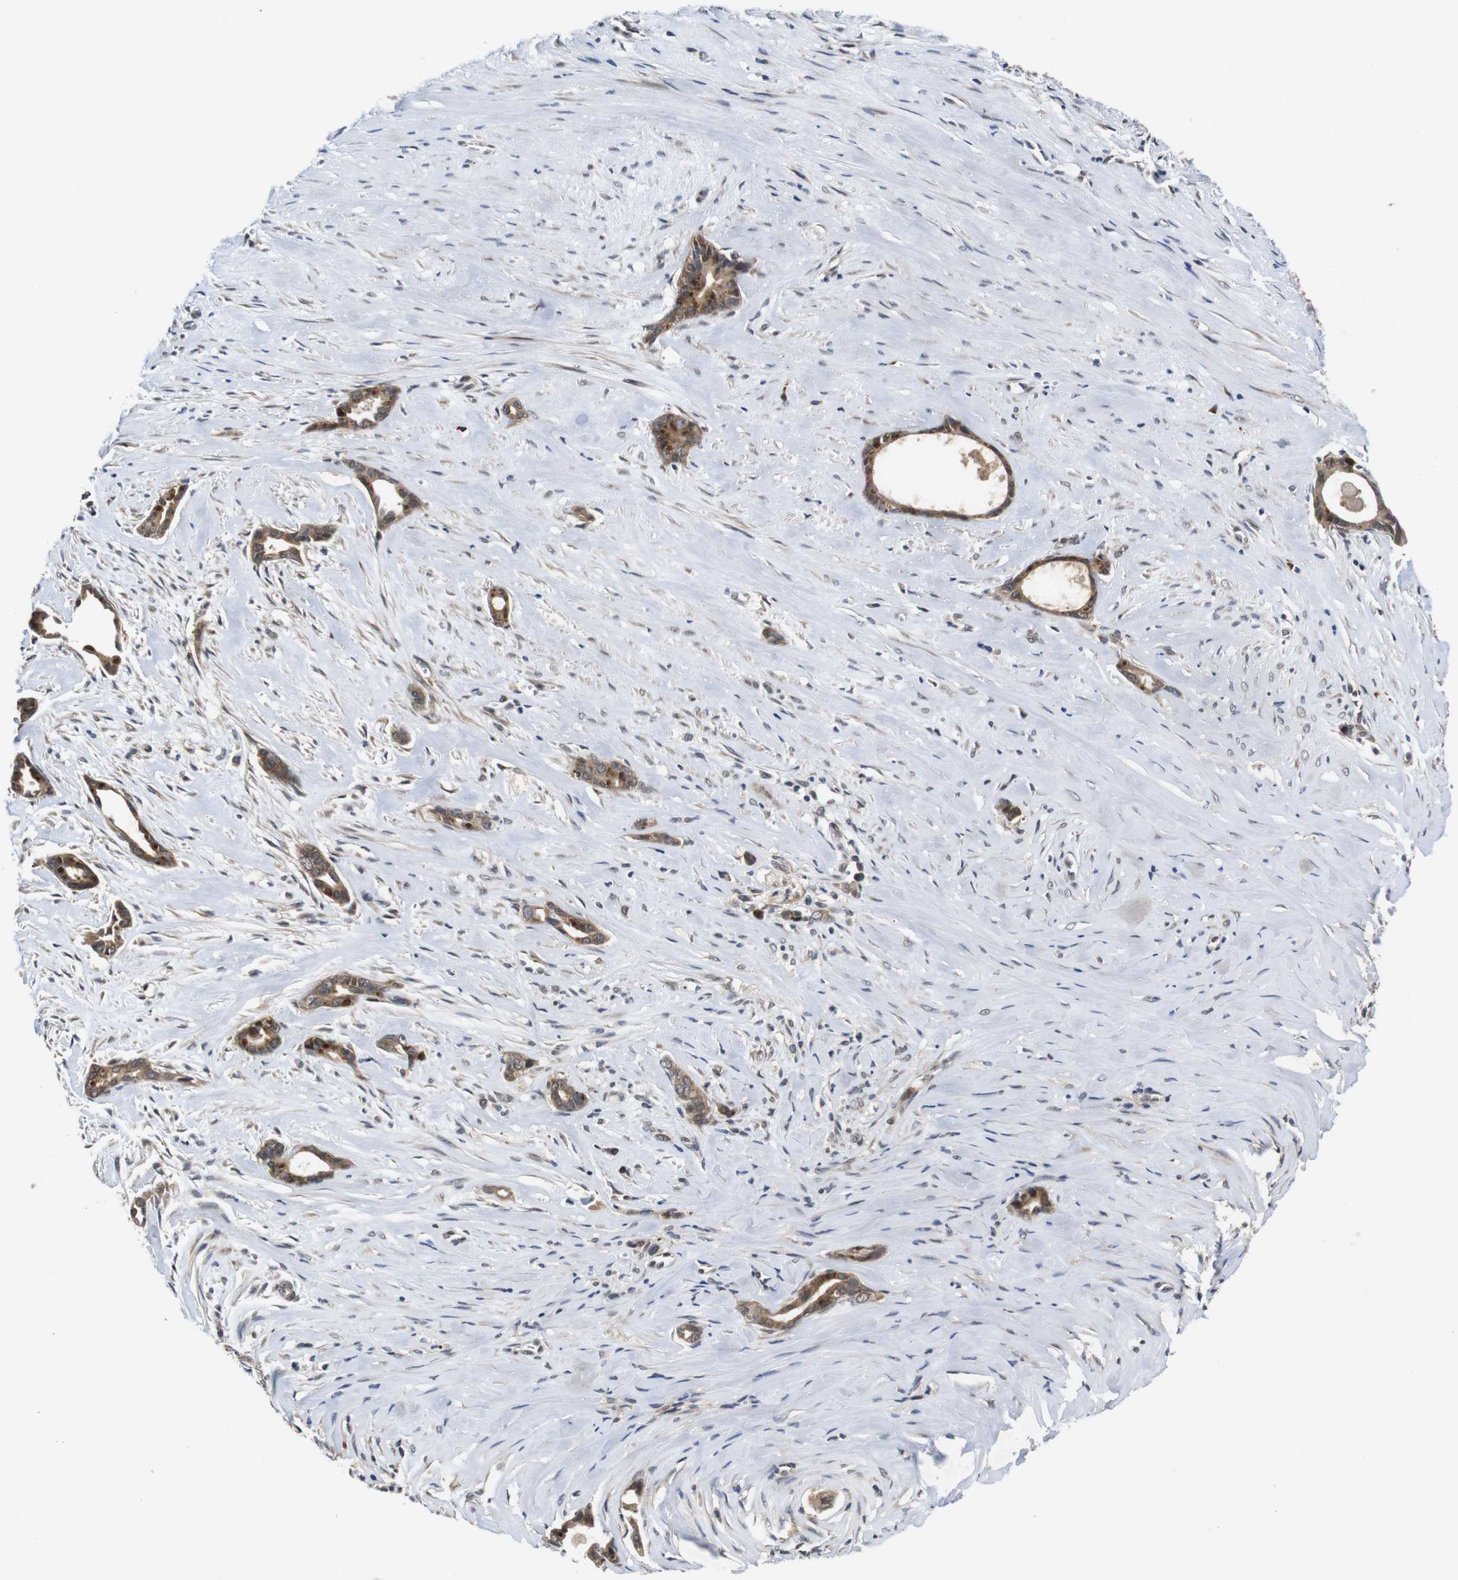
{"staining": {"intensity": "moderate", "quantity": ">75%", "location": "cytoplasmic/membranous"}, "tissue": "liver cancer", "cell_type": "Tumor cells", "image_type": "cancer", "snomed": [{"axis": "morphology", "description": "Cholangiocarcinoma"}, {"axis": "topography", "description": "Liver"}], "caption": "Moderate cytoplasmic/membranous expression is identified in about >75% of tumor cells in cholangiocarcinoma (liver). The staining is performed using DAB (3,3'-diaminobenzidine) brown chromogen to label protein expression. The nuclei are counter-stained blue using hematoxylin.", "gene": "ZBTB46", "patient": {"sex": "female", "age": 55}}